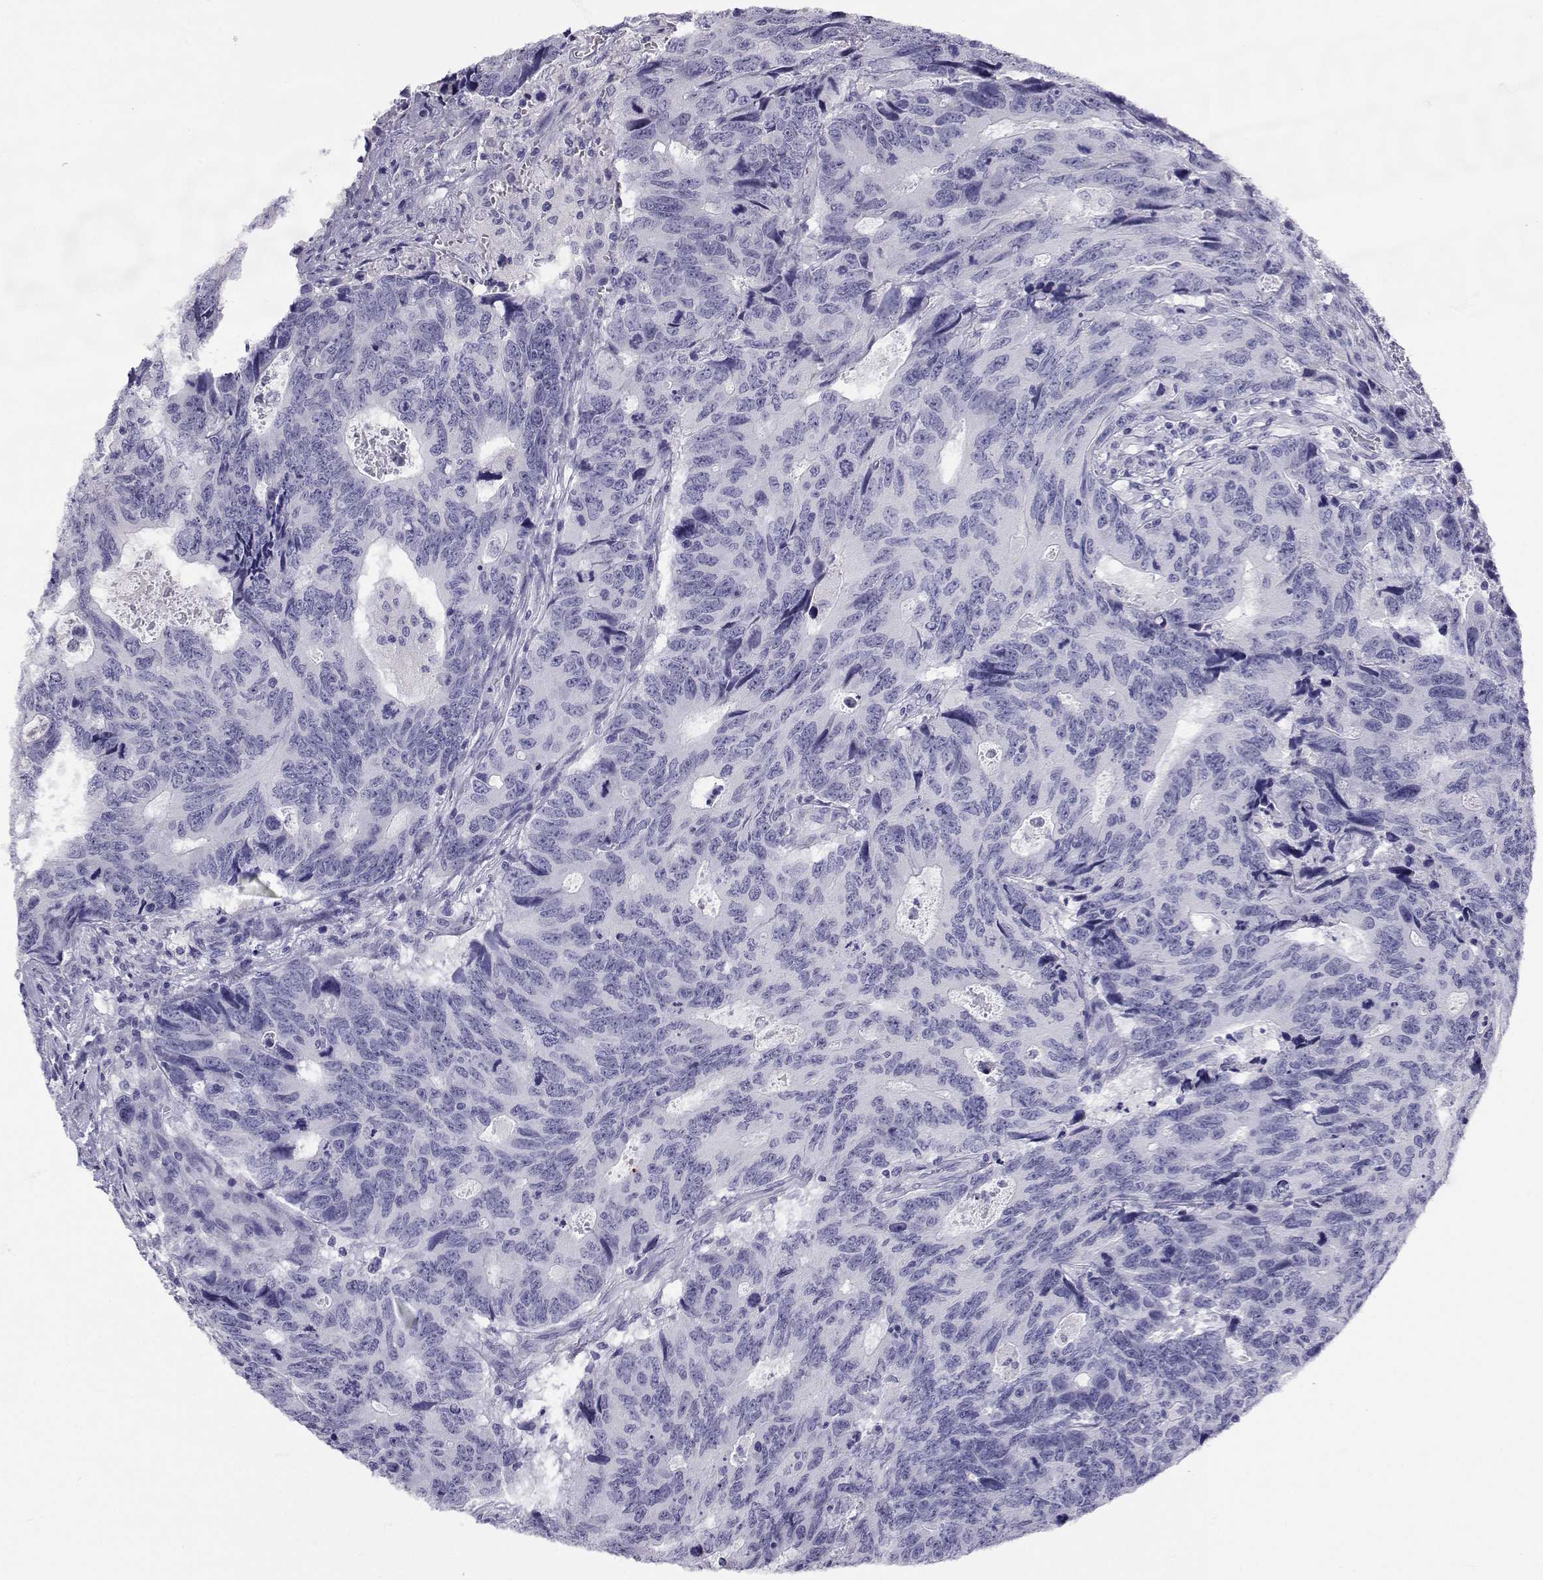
{"staining": {"intensity": "negative", "quantity": "none", "location": "none"}, "tissue": "colorectal cancer", "cell_type": "Tumor cells", "image_type": "cancer", "snomed": [{"axis": "morphology", "description": "Adenocarcinoma, NOS"}, {"axis": "topography", "description": "Colon"}], "caption": "Colorectal adenocarcinoma was stained to show a protein in brown. There is no significant positivity in tumor cells.", "gene": "SLC6A3", "patient": {"sex": "female", "age": 77}}